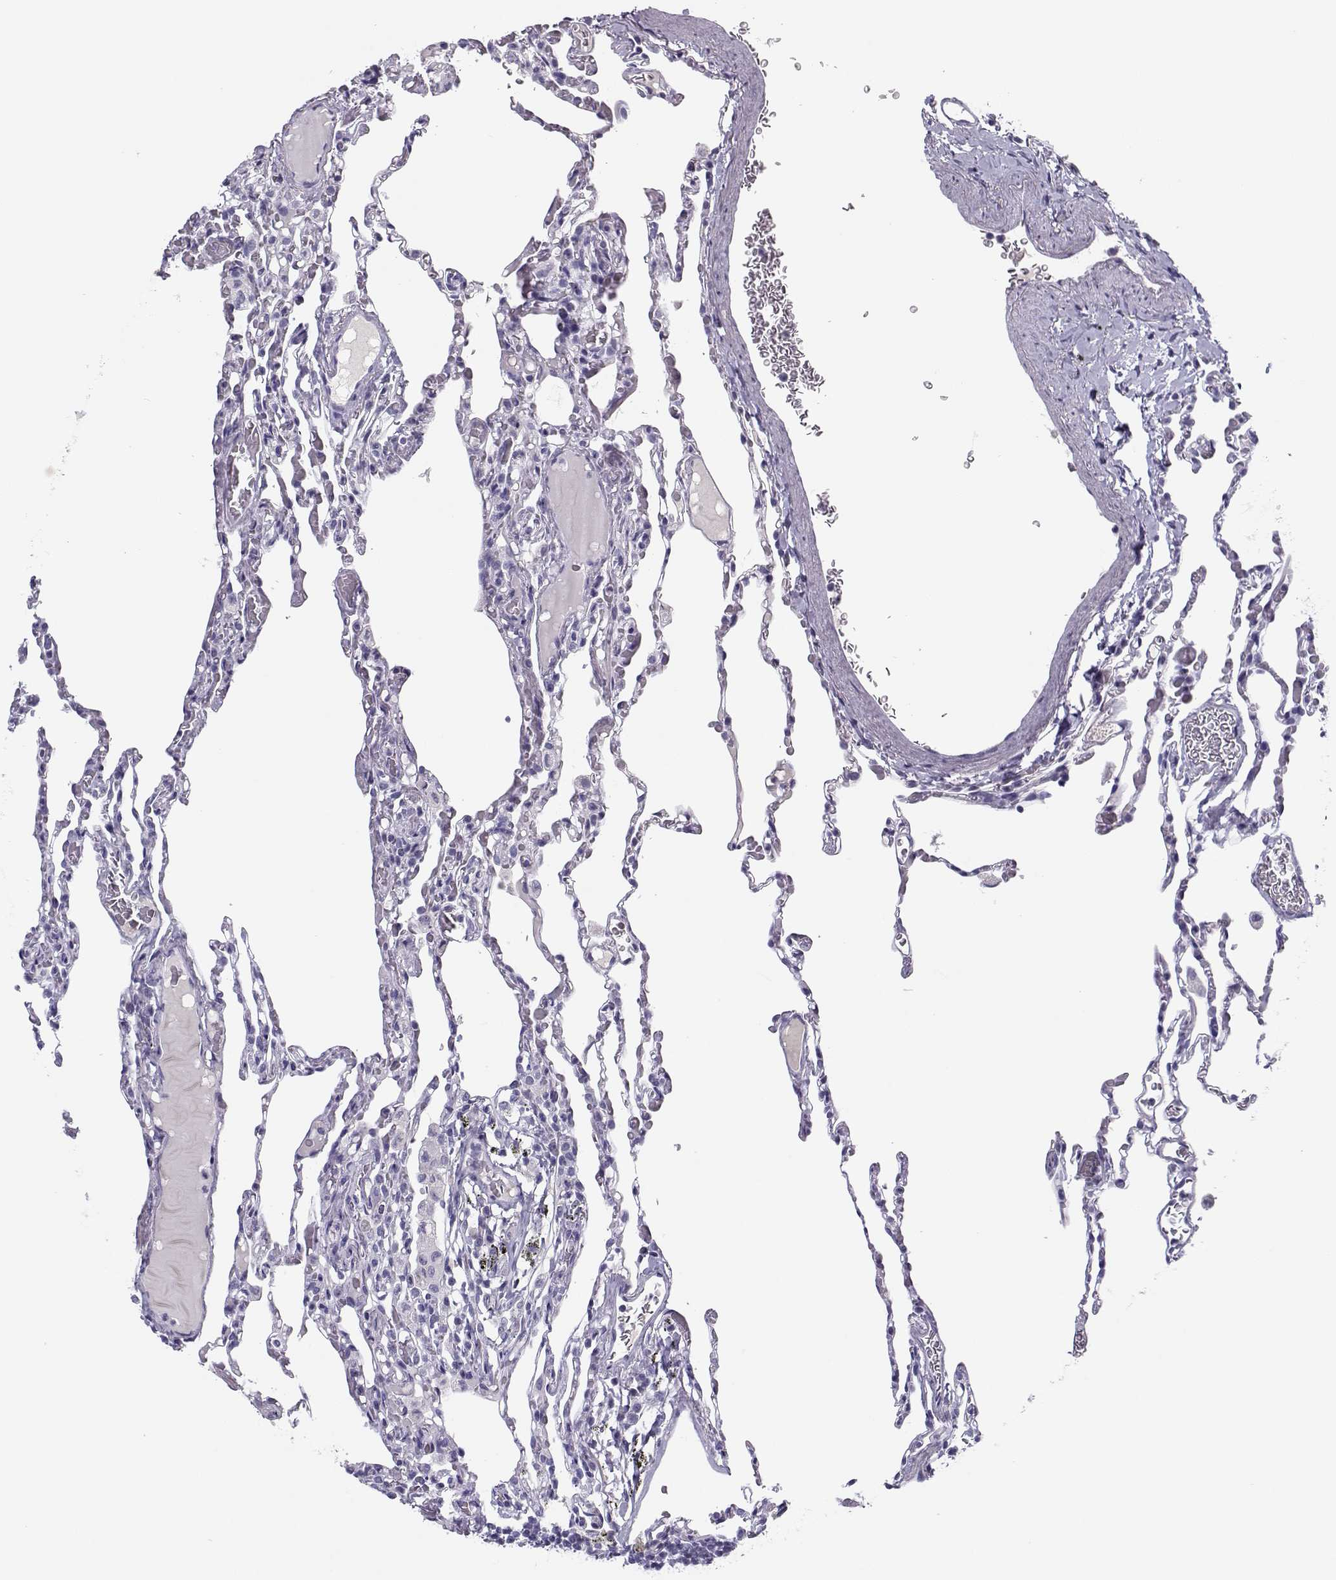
{"staining": {"intensity": "negative", "quantity": "none", "location": "none"}, "tissue": "lung", "cell_type": "Alveolar cells", "image_type": "normal", "snomed": [{"axis": "morphology", "description": "Normal tissue, NOS"}, {"axis": "topography", "description": "Lung"}], "caption": "DAB immunohistochemical staining of normal lung shows no significant expression in alveolar cells.", "gene": "CFAP77", "patient": {"sex": "female", "age": 43}}